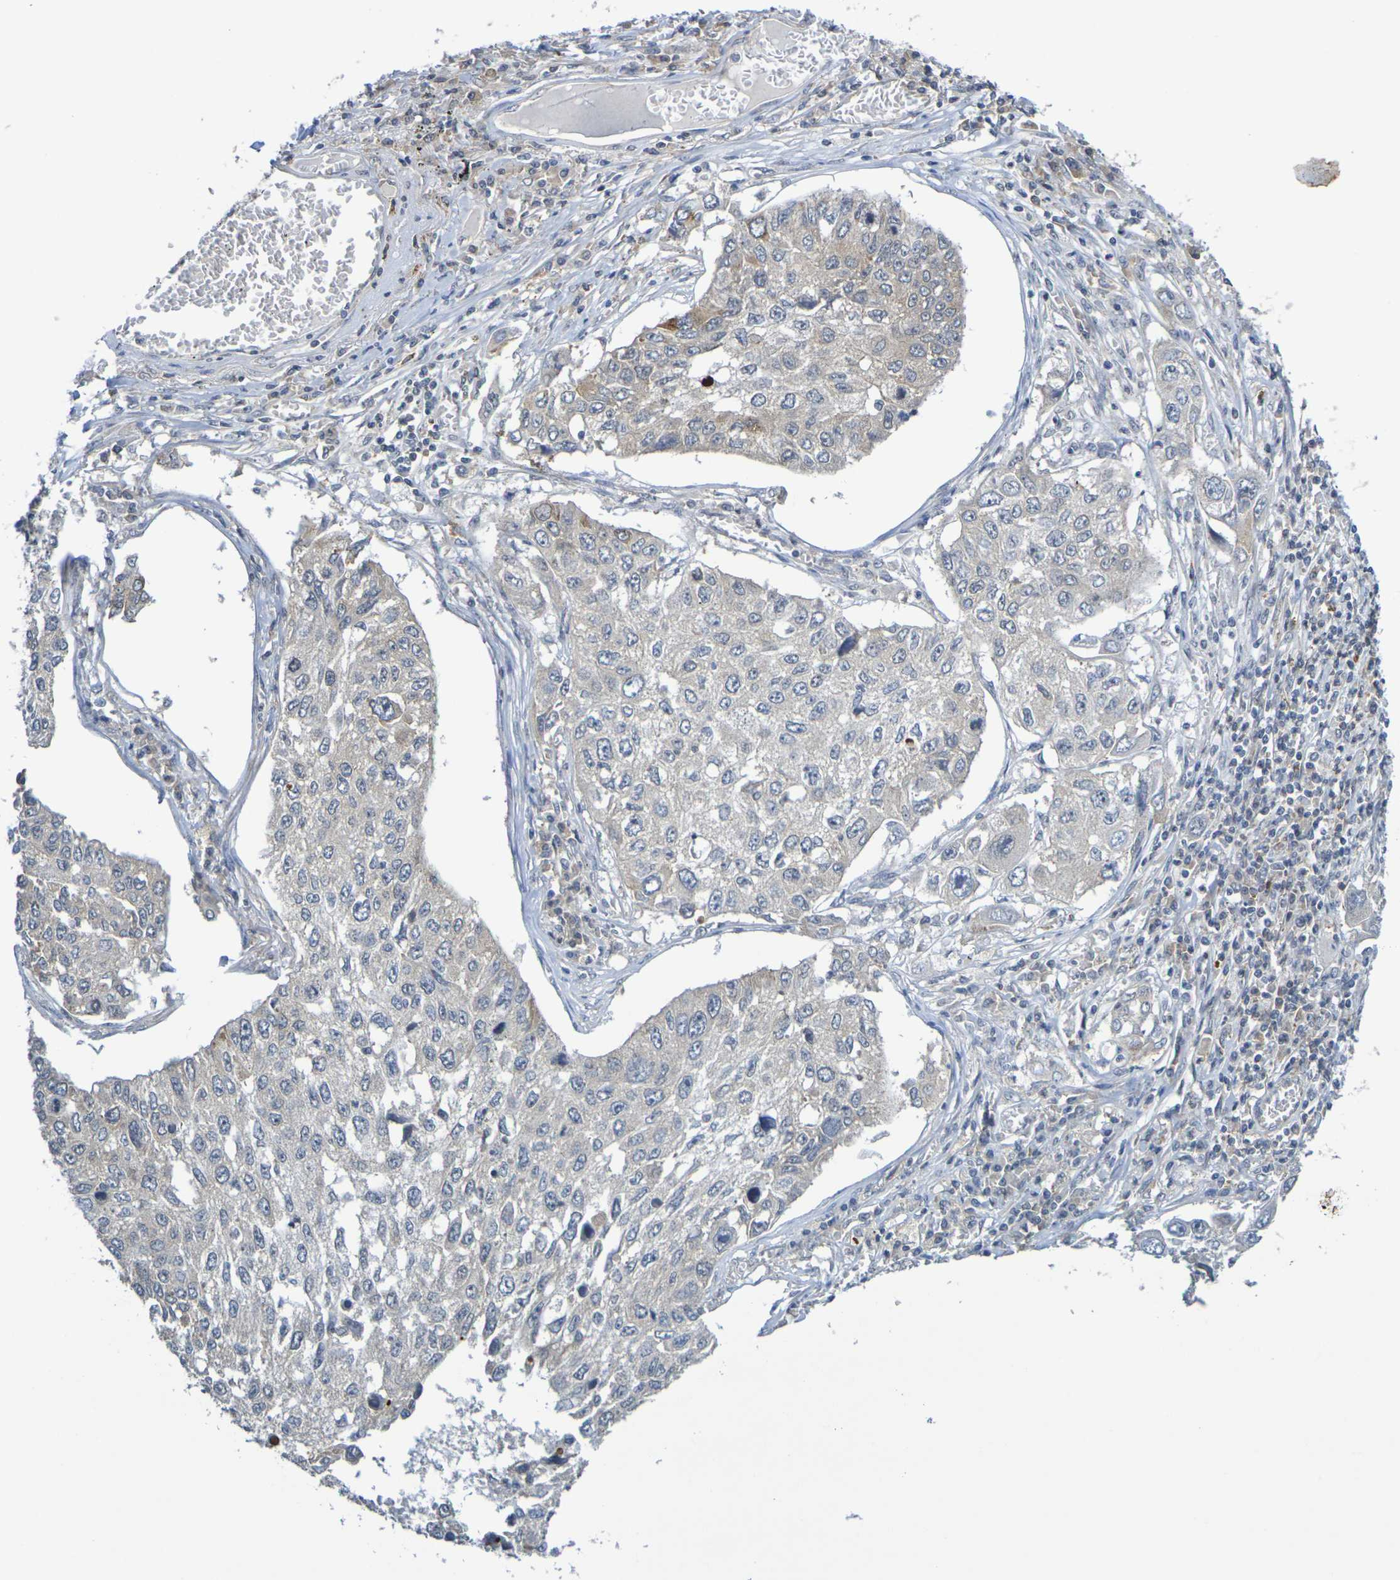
{"staining": {"intensity": "weak", "quantity": "25%-75%", "location": "cytoplasmic/membranous"}, "tissue": "lung cancer", "cell_type": "Tumor cells", "image_type": "cancer", "snomed": [{"axis": "morphology", "description": "Squamous cell carcinoma, NOS"}, {"axis": "topography", "description": "Lung"}], "caption": "Immunohistochemistry (IHC) histopathology image of neoplastic tissue: lung cancer (squamous cell carcinoma) stained using immunohistochemistry shows low levels of weak protein expression localized specifically in the cytoplasmic/membranous of tumor cells, appearing as a cytoplasmic/membranous brown color.", "gene": "CHRNB1", "patient": {"sex": "male", "age": 71}}